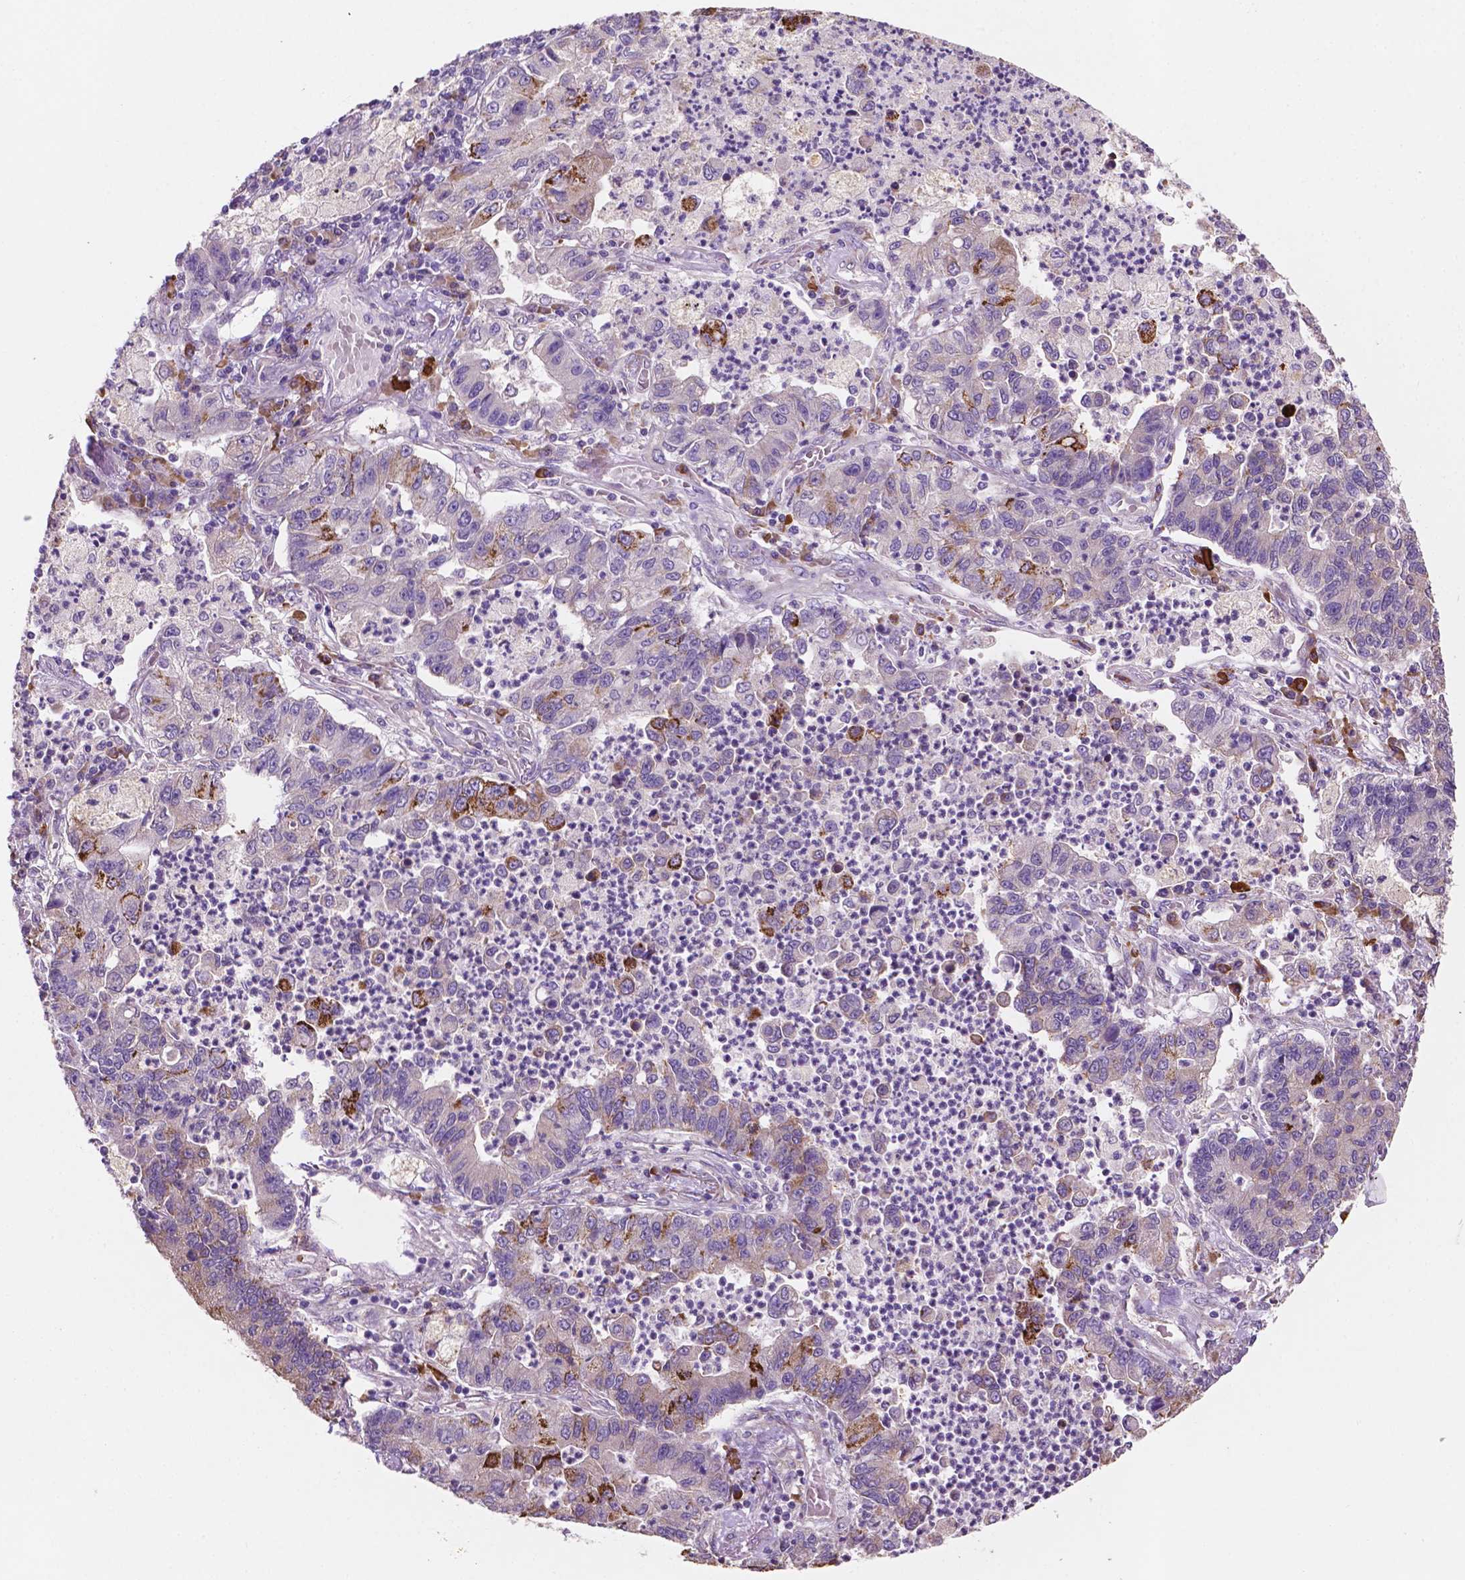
{"staining": {"intensity": "weak", "quantity": "<25%", "location": "cytoplasmic/membranous"}, "tissue": "lung cancer", "cell_type": "Tumor cells", "image_type": "cancer", "snomed": [{"axis": "morphology", "description": "Adenocarcinoma, NOS"}, {"axis": "topography", "description": "Lung"}], "caption": "The immunohistochemistry (IHC) histopathology image has no significant staining in tumor cells of adenocarcinoma (lung) tissue.", "gene": "LRP1B", "patient": {"sex": "female", "age": 57}}